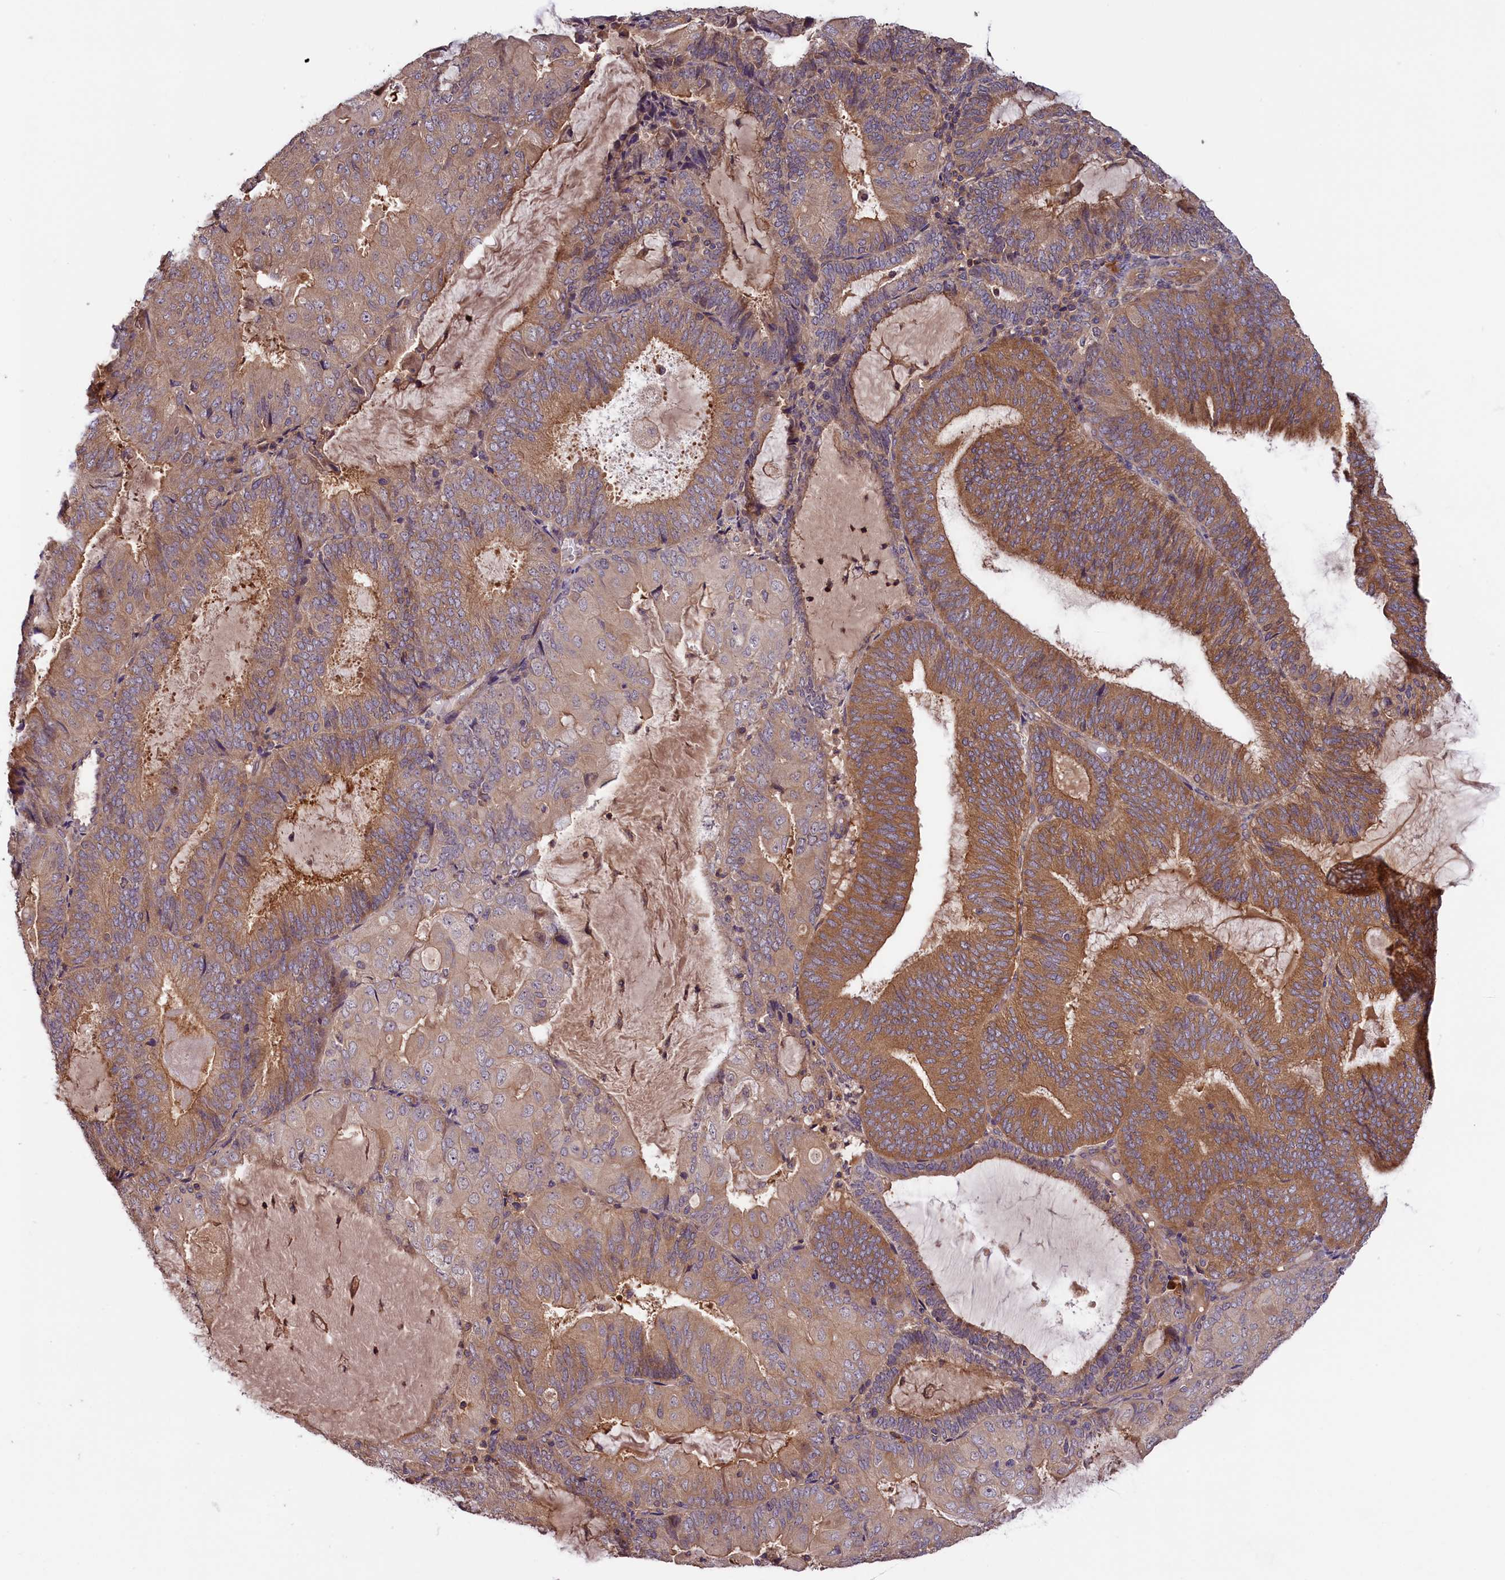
{"staining": {"intensity": "moderate", "quantity": "25%-75%", "location": "cytoplasmic/membranous"}, "tissue": "endometrial cancer", "cell_type": "Tumor cells", "image_type": "cancer", "snomed": [{"axis": "morphology", "description": "Adenocarcinoma, NOS"}, {"axis": "topography", "description": "Endometrium"}], "caption": "This image demonstrates immunohistochemistry staining of human endometrial adenocarcinoma, with medium moderate cytoplasmic/membranous expression in approximately 25%-75% of tumor cells.", "gene": "SETD6", "patient": {"sex": "female", "age": 81}}